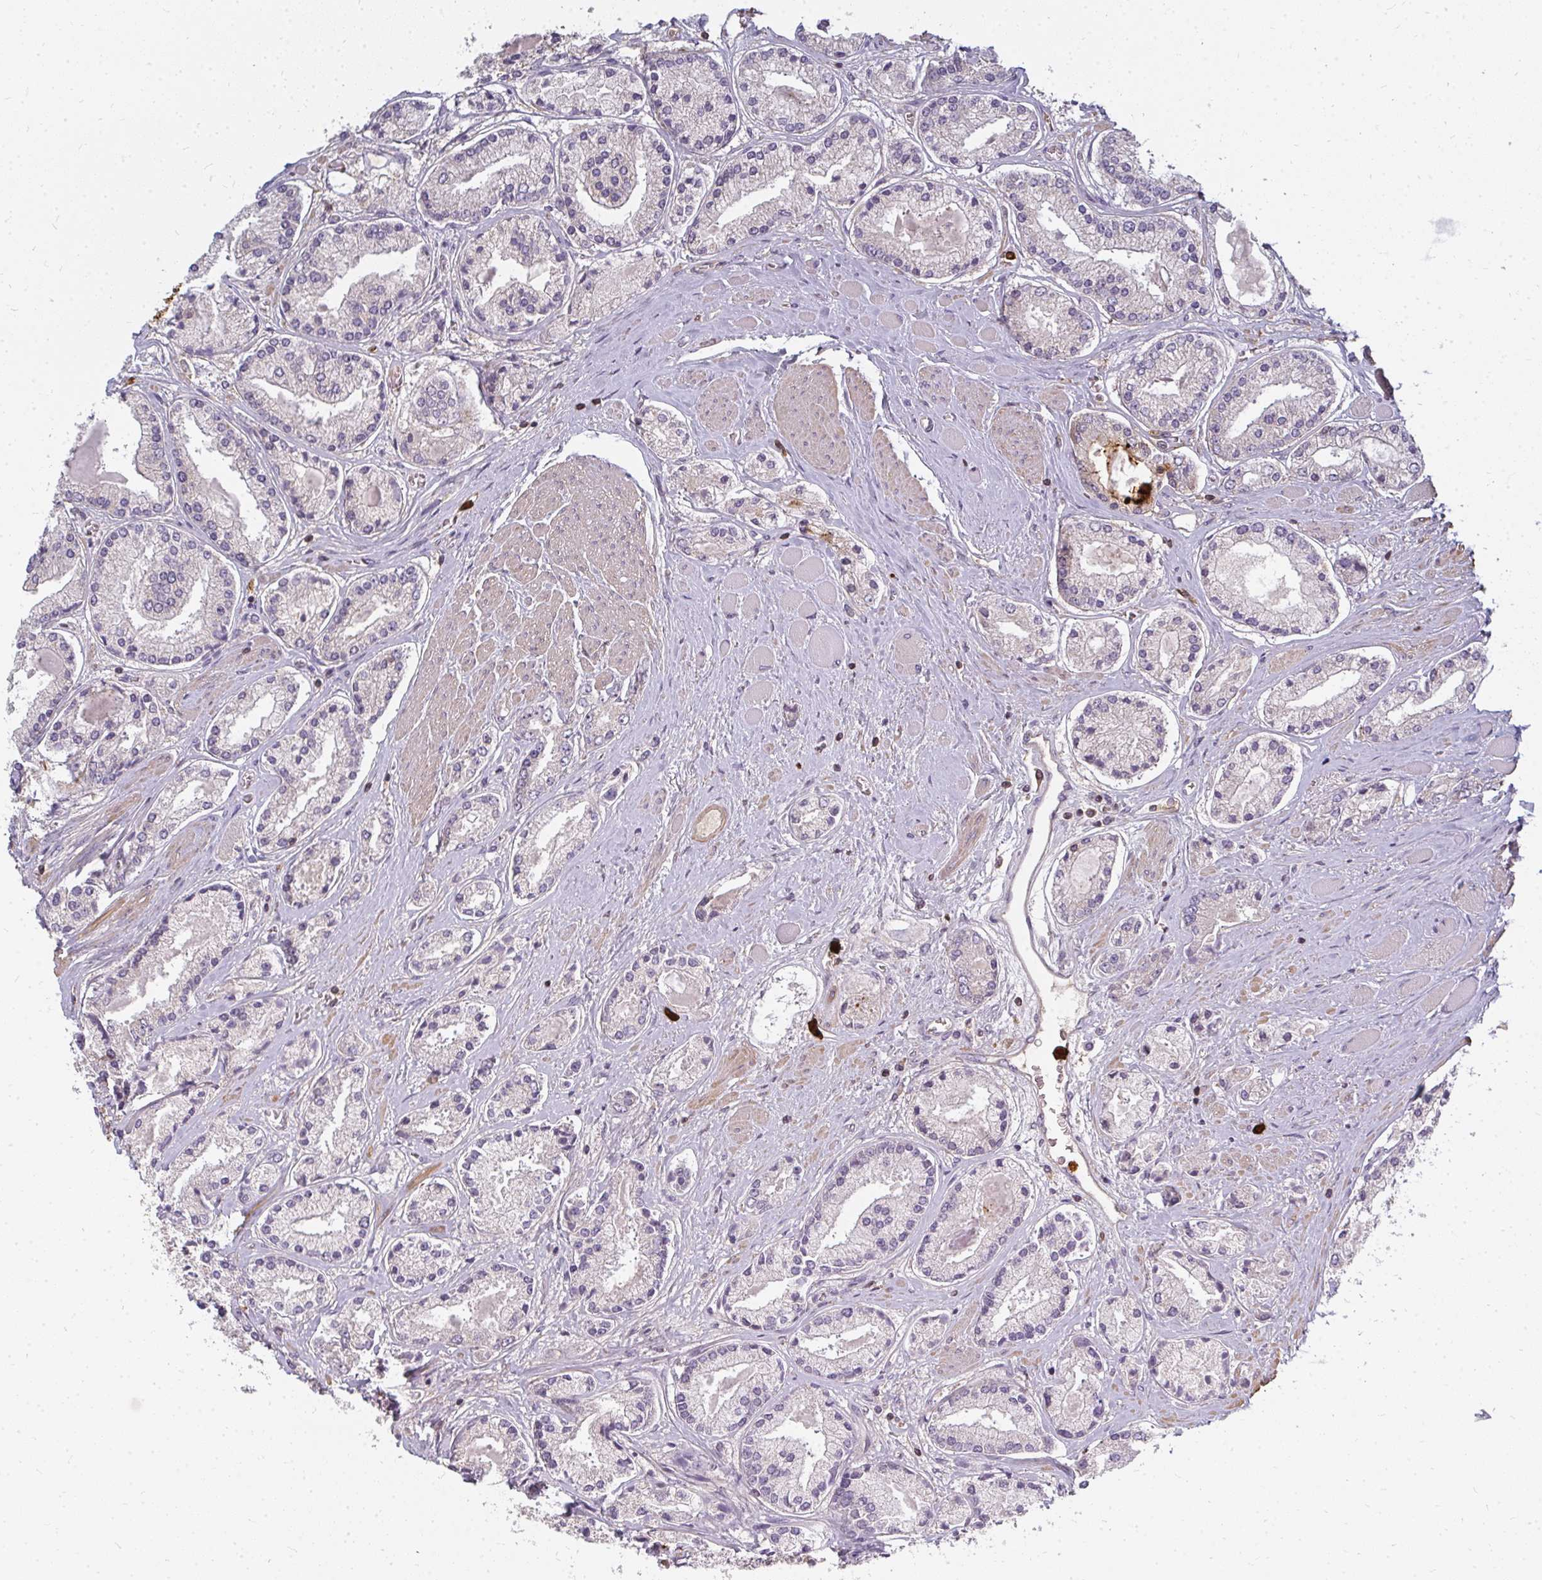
{"staining": {"intensity": "negative", "quantity": "none", "location": "none"}, "tissue": "prostate cancer", "cell_type": "Tumor cells", "image_type": "cancer", "snomed": [{"axis": "morphology", "description": "Adenocarcinoma, High grade"}, {"axis": "topography", "description": "Prostate"}], "caption": "Micrograph shows no protein staining in tumor cells of prostate cancer (adenocarcinoma (high-grade)) tissue.", "gene": "CNTRL", "patient": {"sex": "male", "age": 67}}